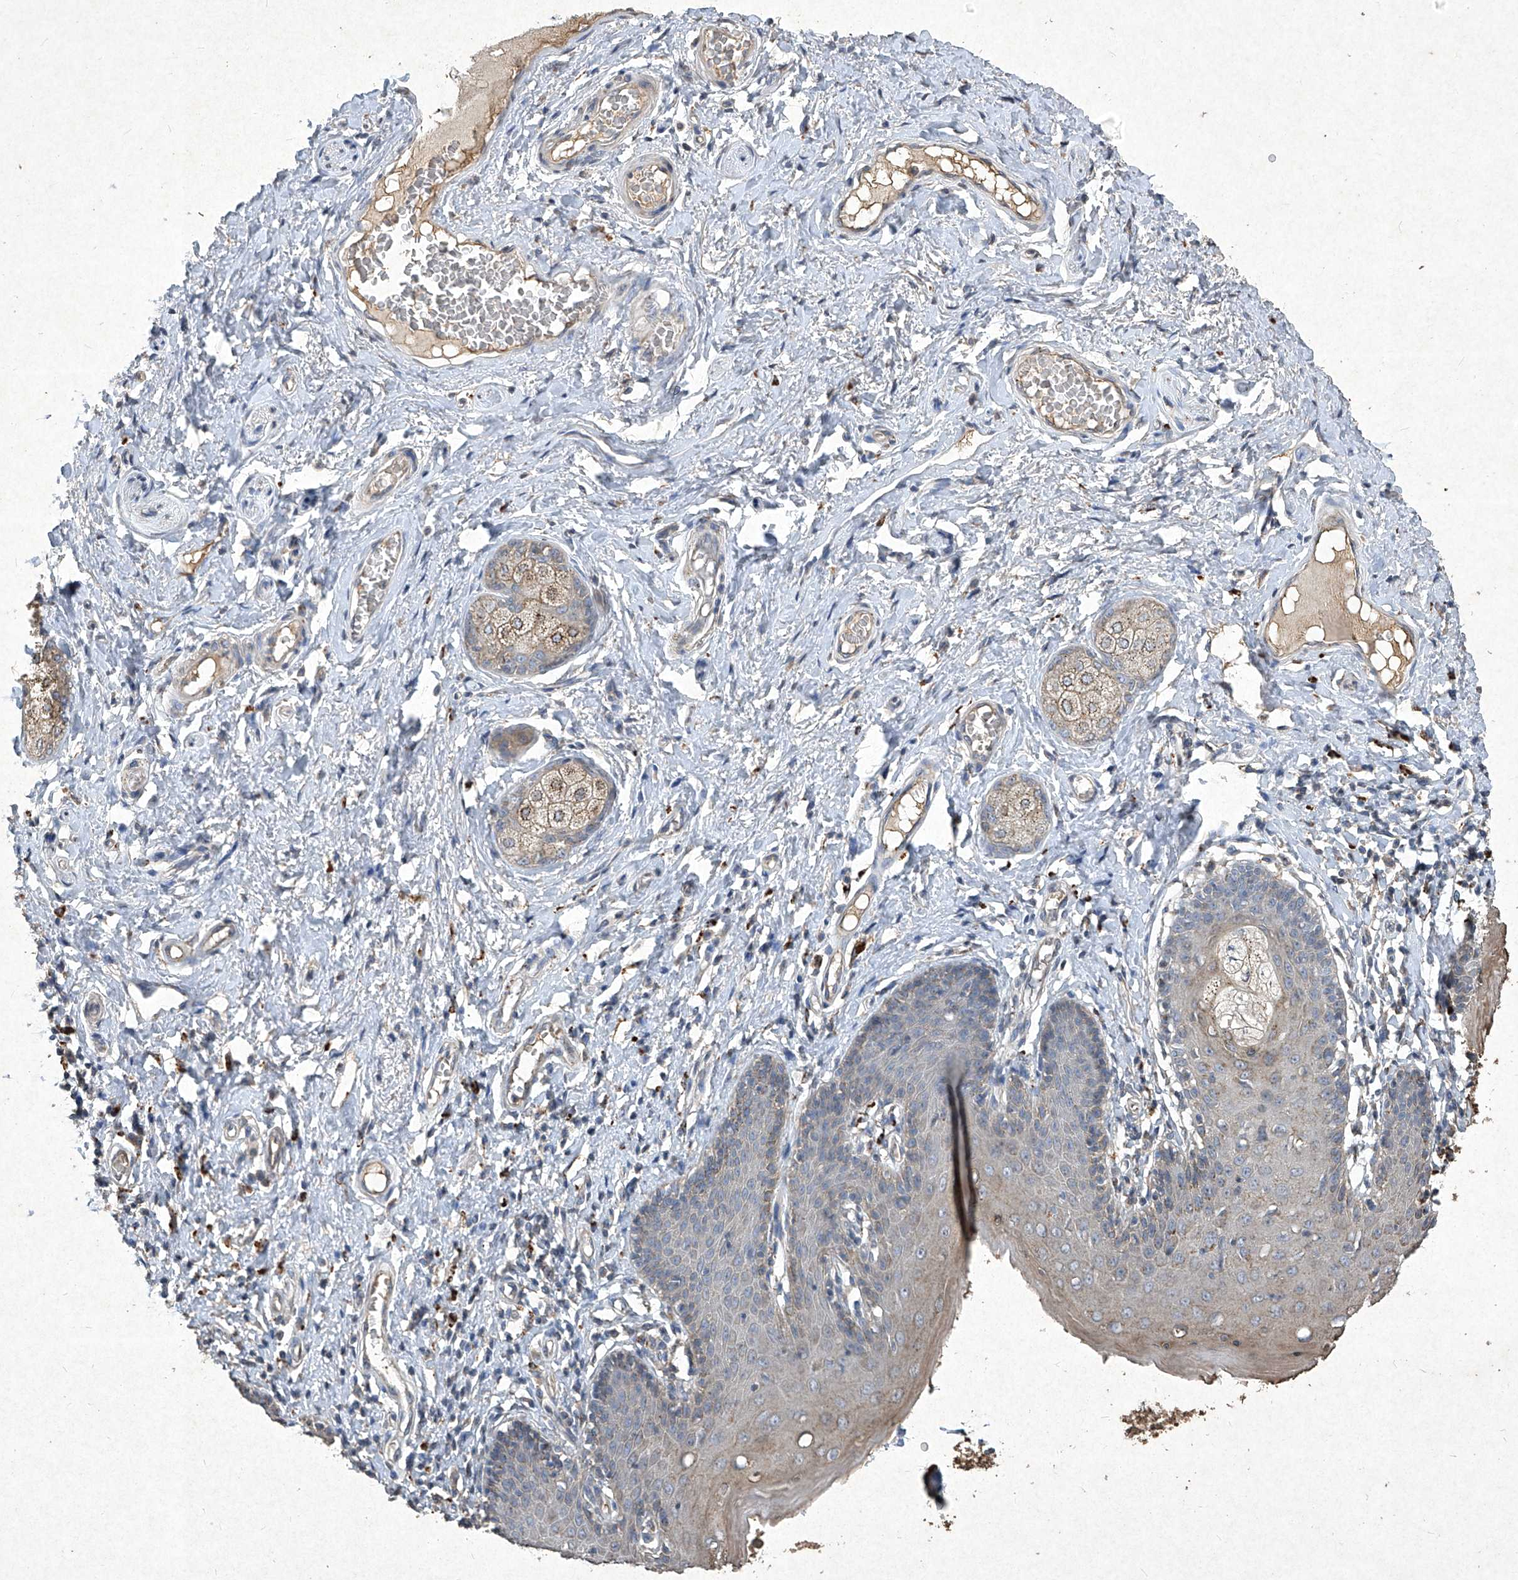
{"staining": {"intensity": "moderate", "quantity": "25%-75%", "location": "cytoplasmic/membranous"}, "tissue": "skin", "cell_type": "Epidermal cells", "image_type": "normal", "snomed": [{"axis": "morphology", "description": "Normal tissue, NOS"}, {"axis": "topography", "description": "Vulva"}], "caption": "IHC staining of normal skin, which reveals medium levels of moderate cytoplasmic/membranous staining in about 25%-75% of epidermal cells indicating moderate cytoplasmic/membranous protein expression. The staining was performed using DAB (brown) for protein detection and nuclei were counterstained in hematoxylin (blue).", "gene": "MED16", "patient": {"sex": "female", "age": 66}}